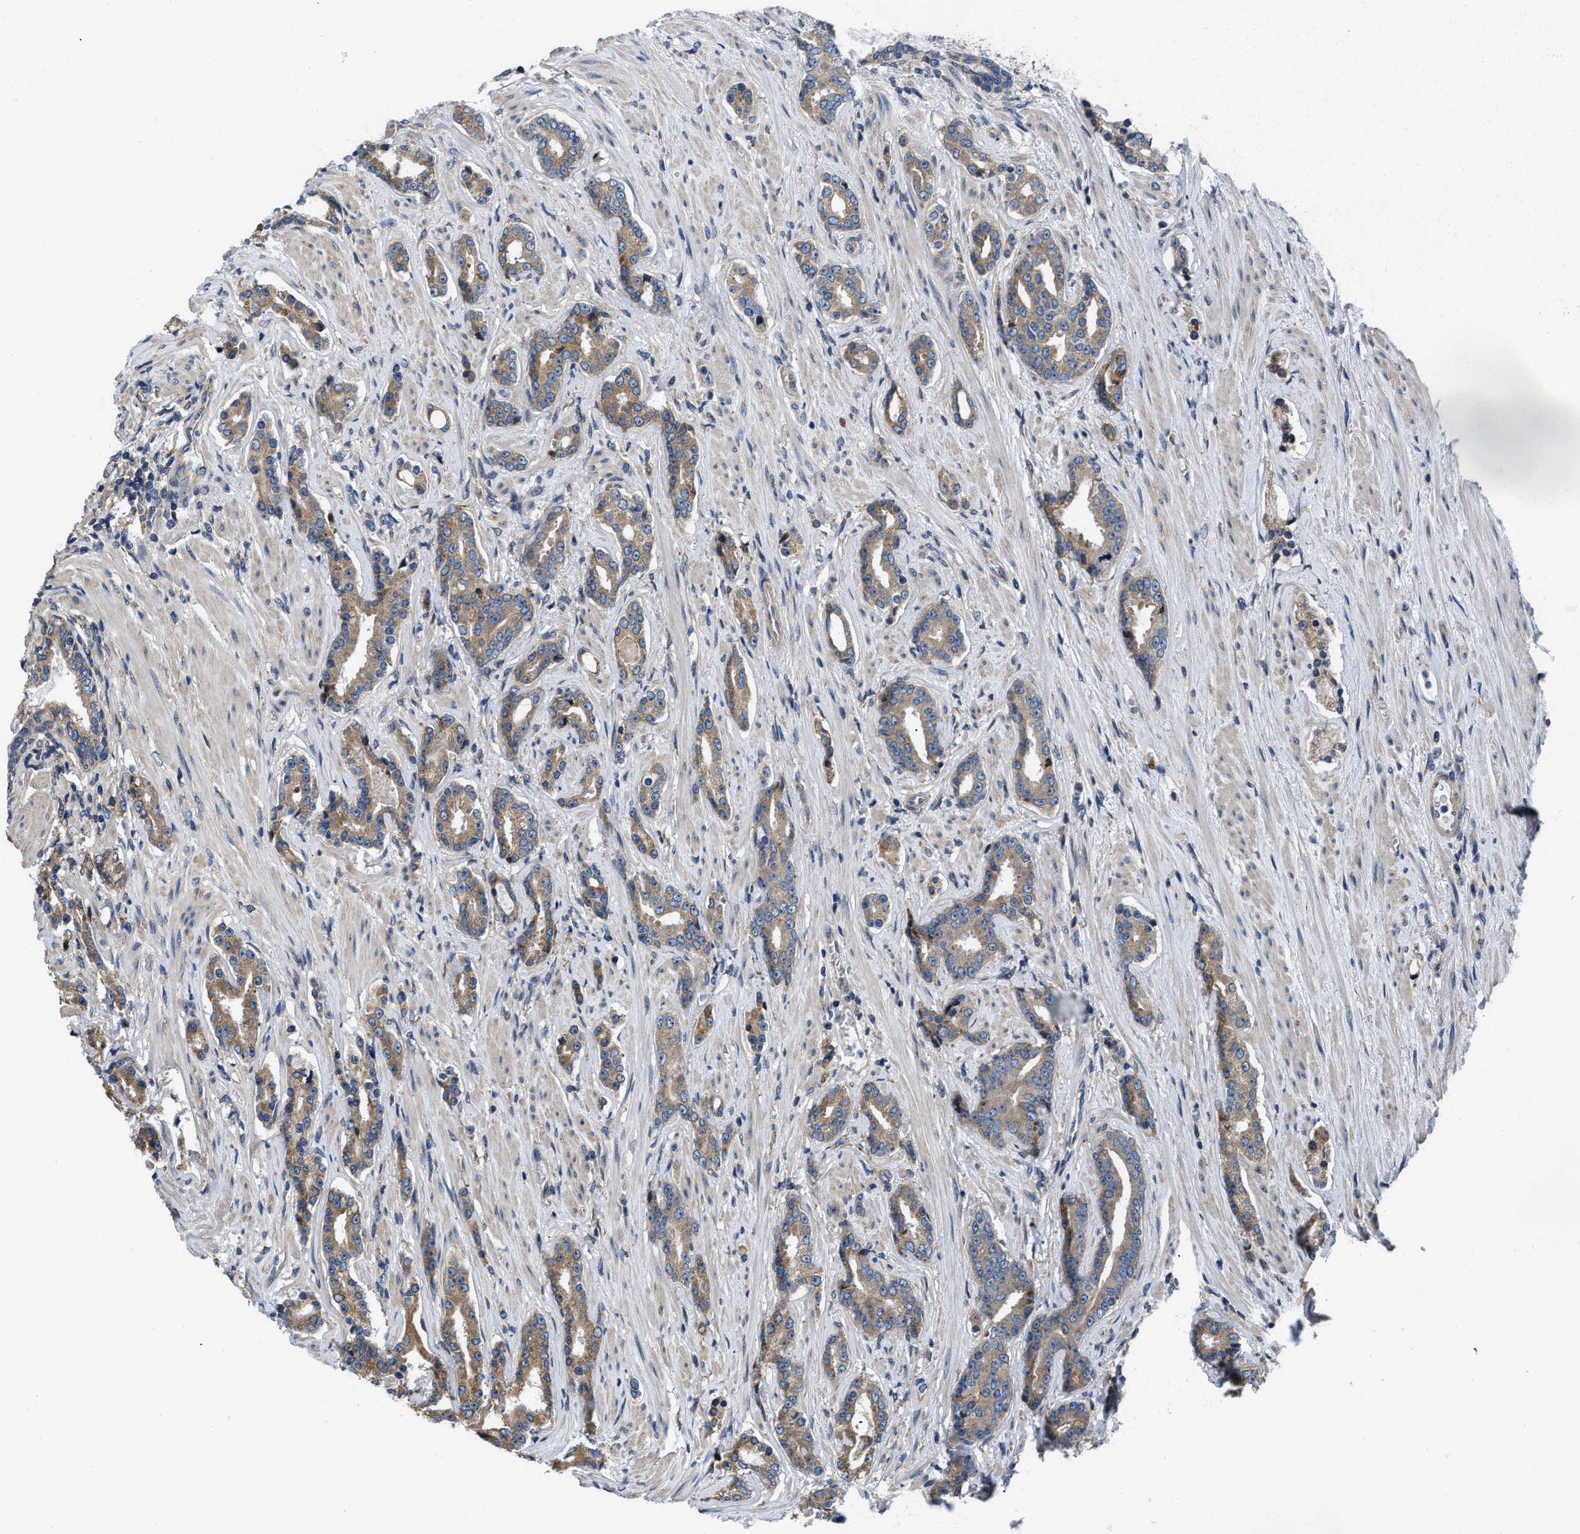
{"staining": {"intensity": "moderate", "quantity": ">75%", "location": "cytoplasmic/membranous"}, "tissue": "prostate cancer", "cell_type": "Tumor cells", "image_type": "cancer", "snomed": [{"axis": "morphology", "description": "Adenocarcinoma, High grade"}, {"axis": "topography", "description": "Prostate"}], "caption": "DAB (3,3'-diaminobenzidine) immunohistochemical staining of human prostate adenocarcinoma (high-grade) exhibits moderate cytoplasmic/membranous protein positivity in about >75% of tumor cells.", "gene": "CEP128", "patient": {"sex": "male", "age": 71}}